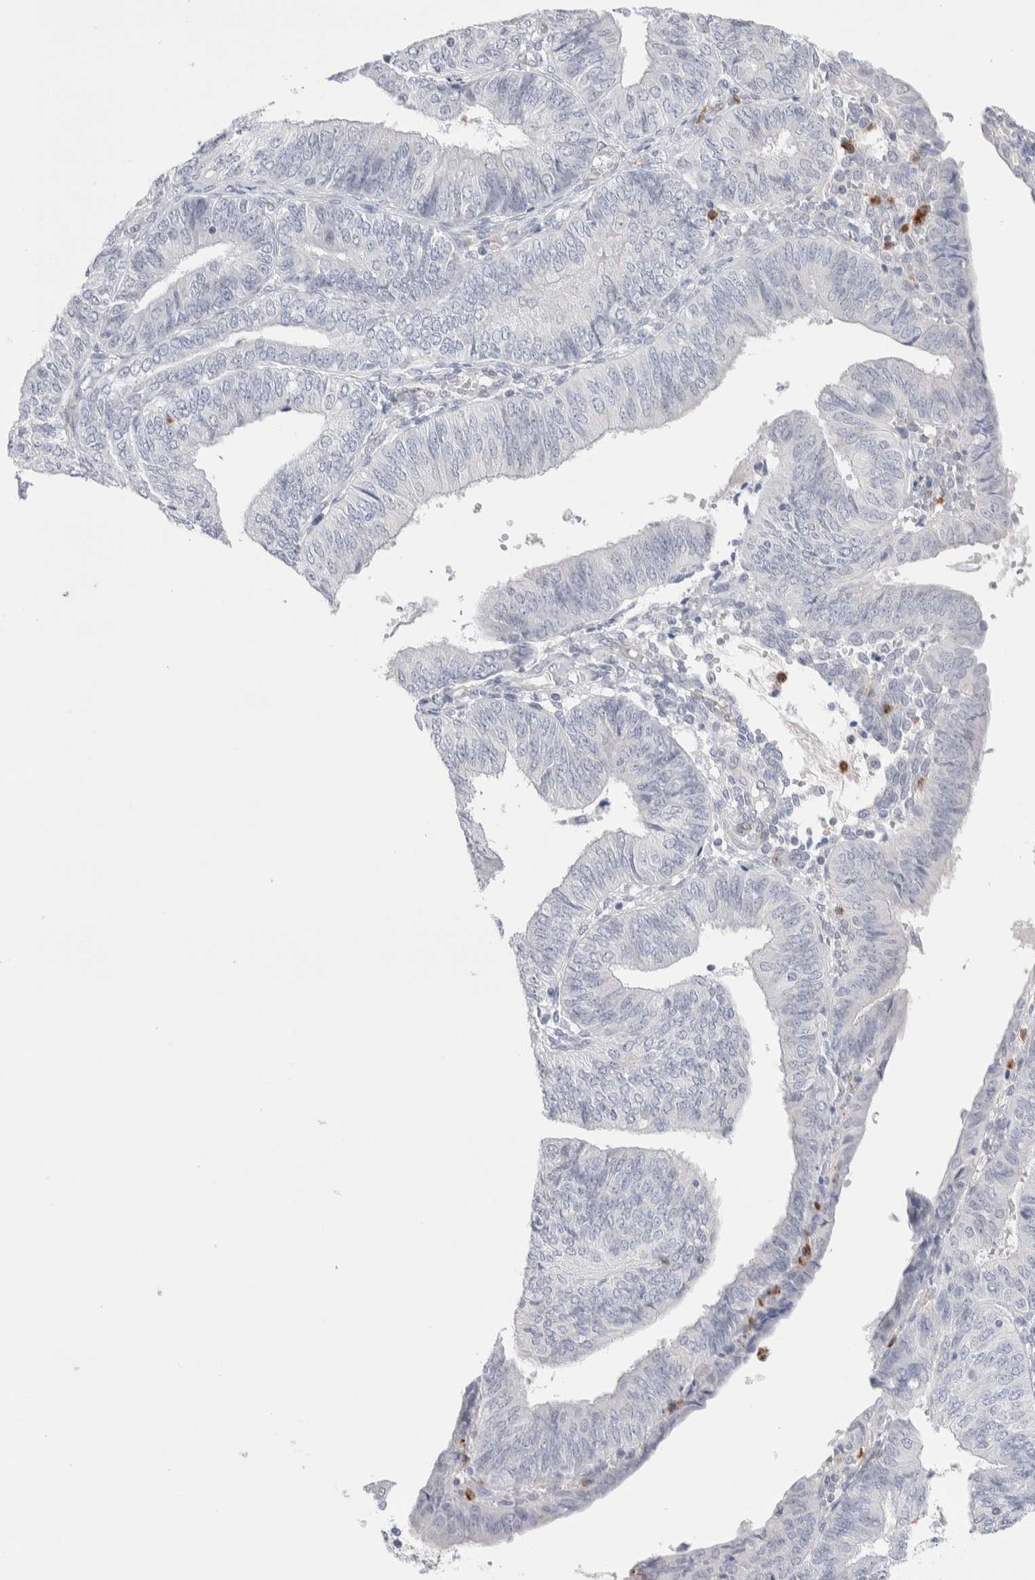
{"staining": {"intensity": "negative", "quantity": "none", "location": "none"}, "tissue": "endometrial cancer", "cell_type": "Tumor cells", "image_type": "cancer", "snomed": [{"axis": "morphology", "description": "Adenocarcinoma, NOS"}, {"axis": "topography", "description": "Endometrium"}], "caption": "This image is of endometrial cancer stained with immunohistochemistry (IHC) to label a protein in brown with the nuclei are counter-stained blue. There is no positivity in tumor cells.", "gene": "SEPTIN4", "patient": {"sex": "female", "age": 58}}